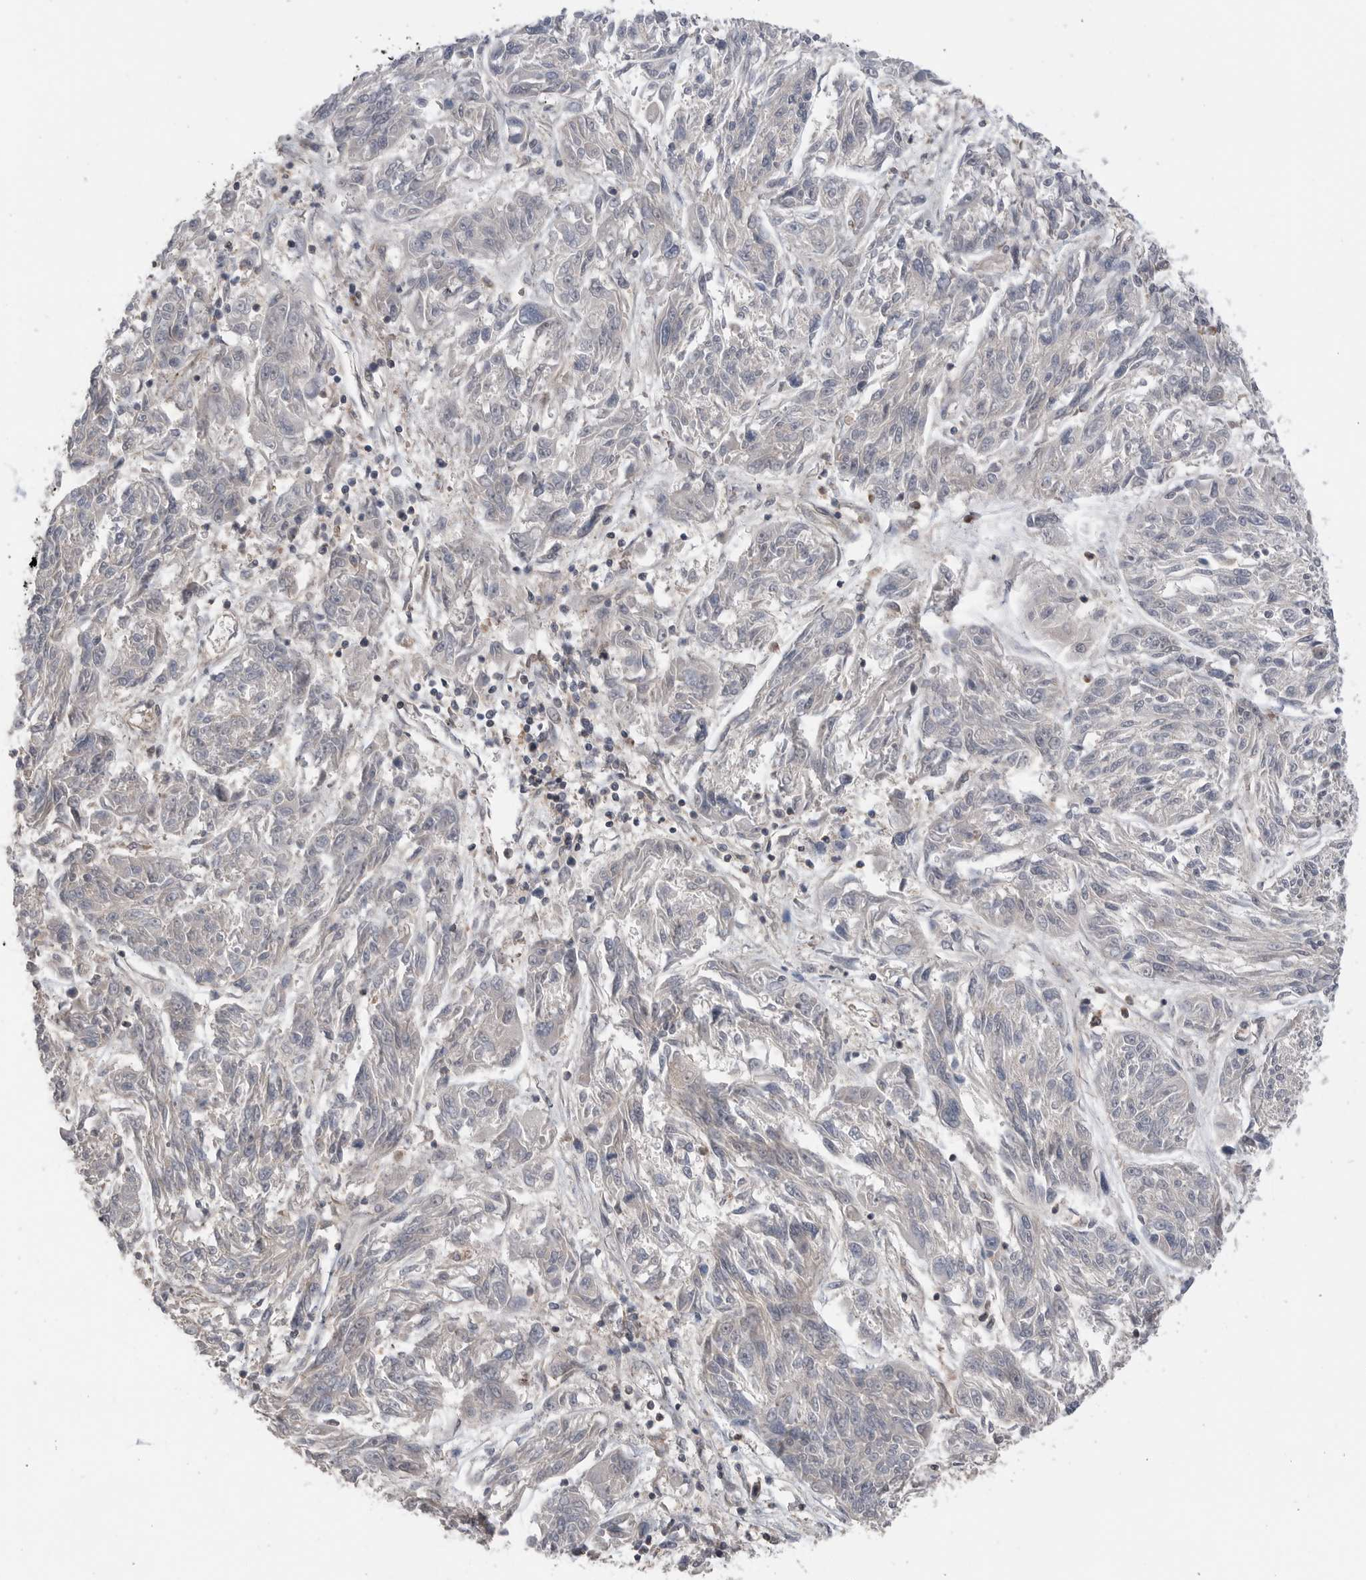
{"staining": {"intensity": "negative", "quantity": "none", "location": "none"}, "tissue": "melanoma", "cell_type": "Tumor cells", "image_type": "cancer", "snomed": [{"axis": "morphology", "description": "Malignant melanoma, NOS"}, {"axis": "topography", "description": "Skin"}], "caption": "Immunohistochemical staining of melanoma exhibits no significant expression in tumor cells.", "gene": "PEAK1", "patient": {"sex": "male", "age": 53}}